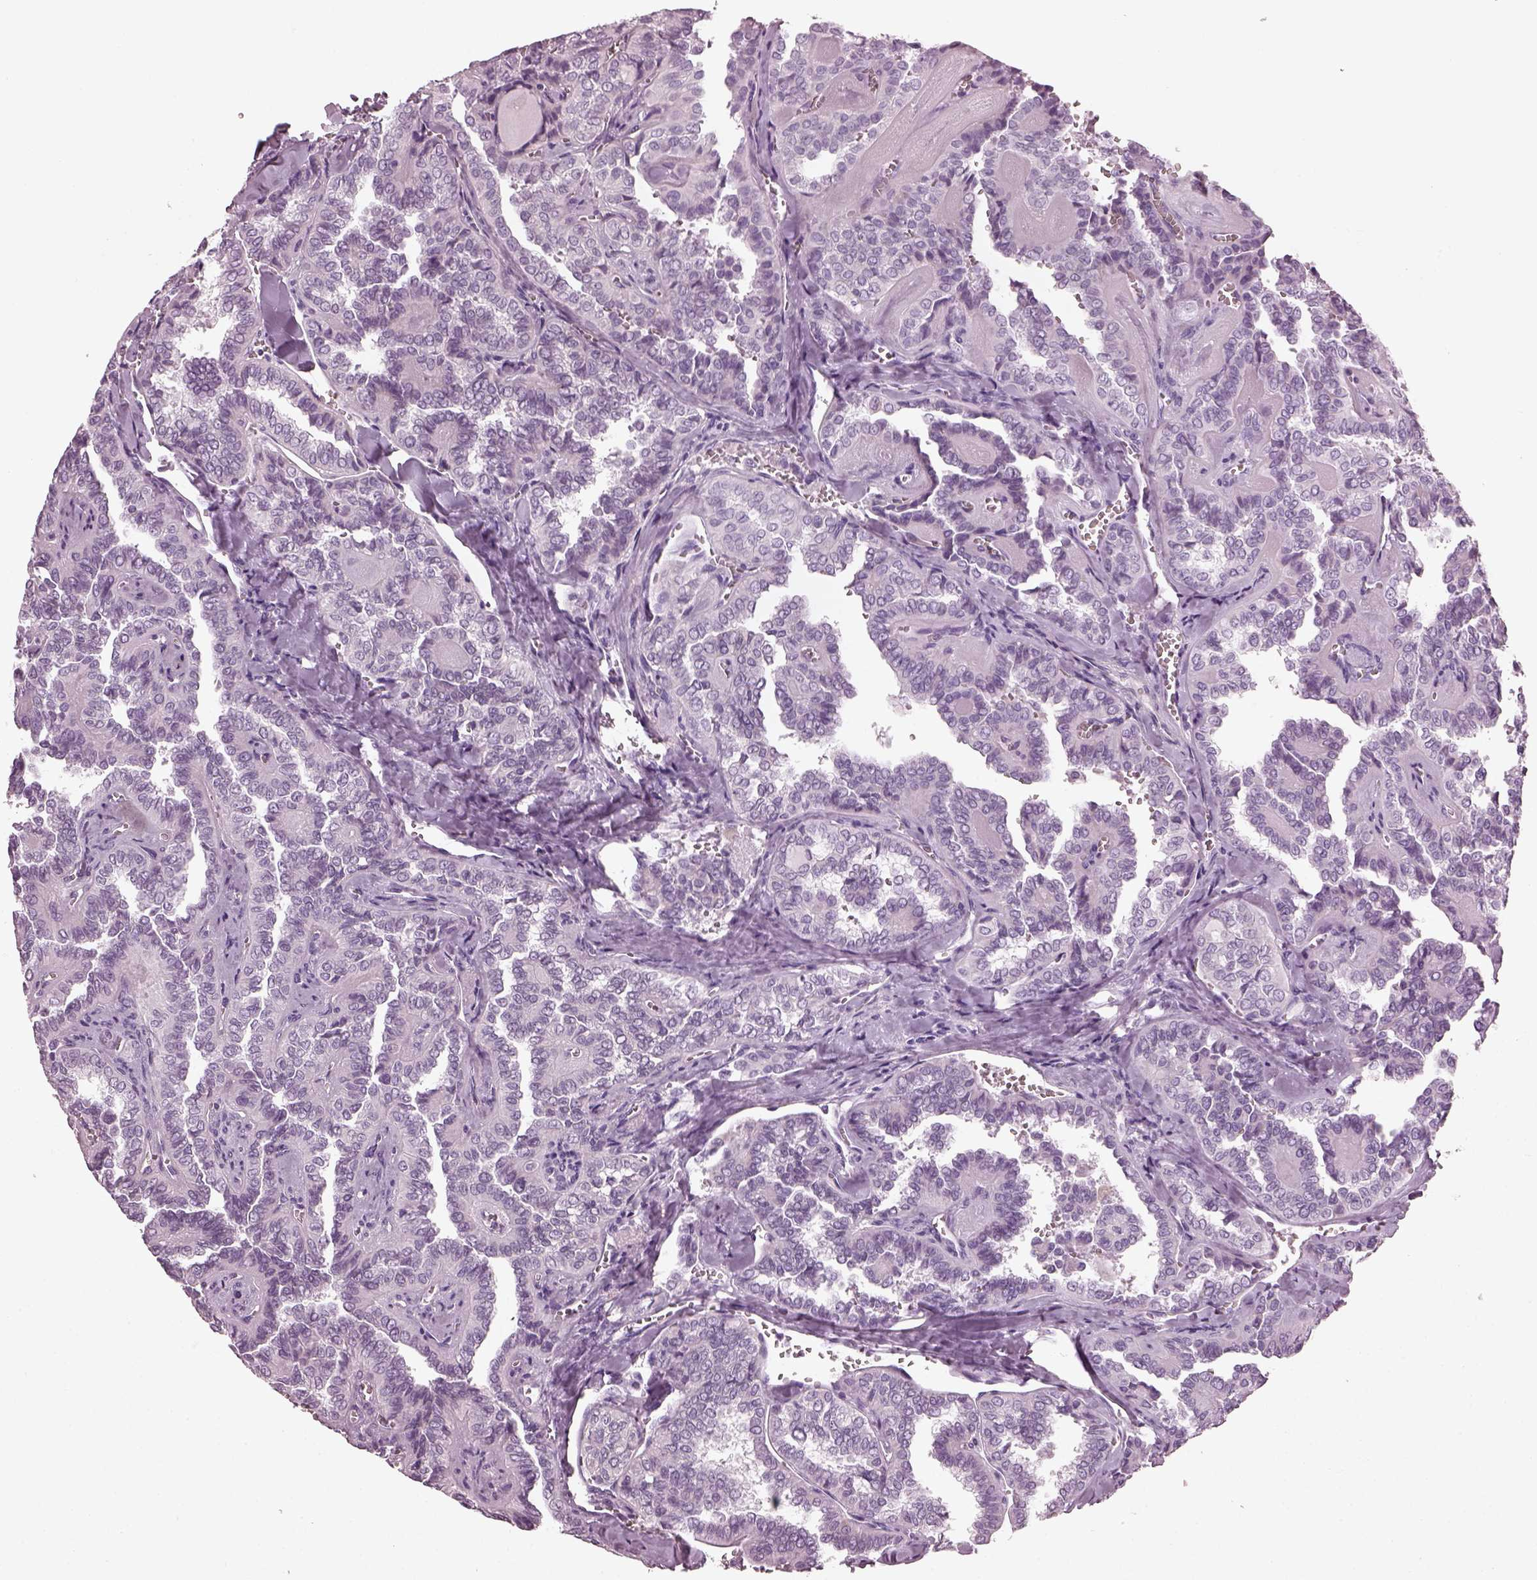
{"staining": {"intensity": "negative", "quantity": "none", "location": "none"}, "tissue": "thyroid cancer", "cell_type": "Tumor cells", "image_type": "cancer", "snomed": [{"axis": "morphology", "description": "Papillary adenocarcinoma, NOS"}, {"axis": "topography", "description": "Thyroid gland"}], "caption": "Tumor cells are negative for protein expression in human papillary adenocarcinoma (thyroid). The staining is performed using DAB brown chromogen with nuclei counter-stained in using hematoxylin.", "gene": "PDC", "patient": {"sex": "female", "age": 41}}